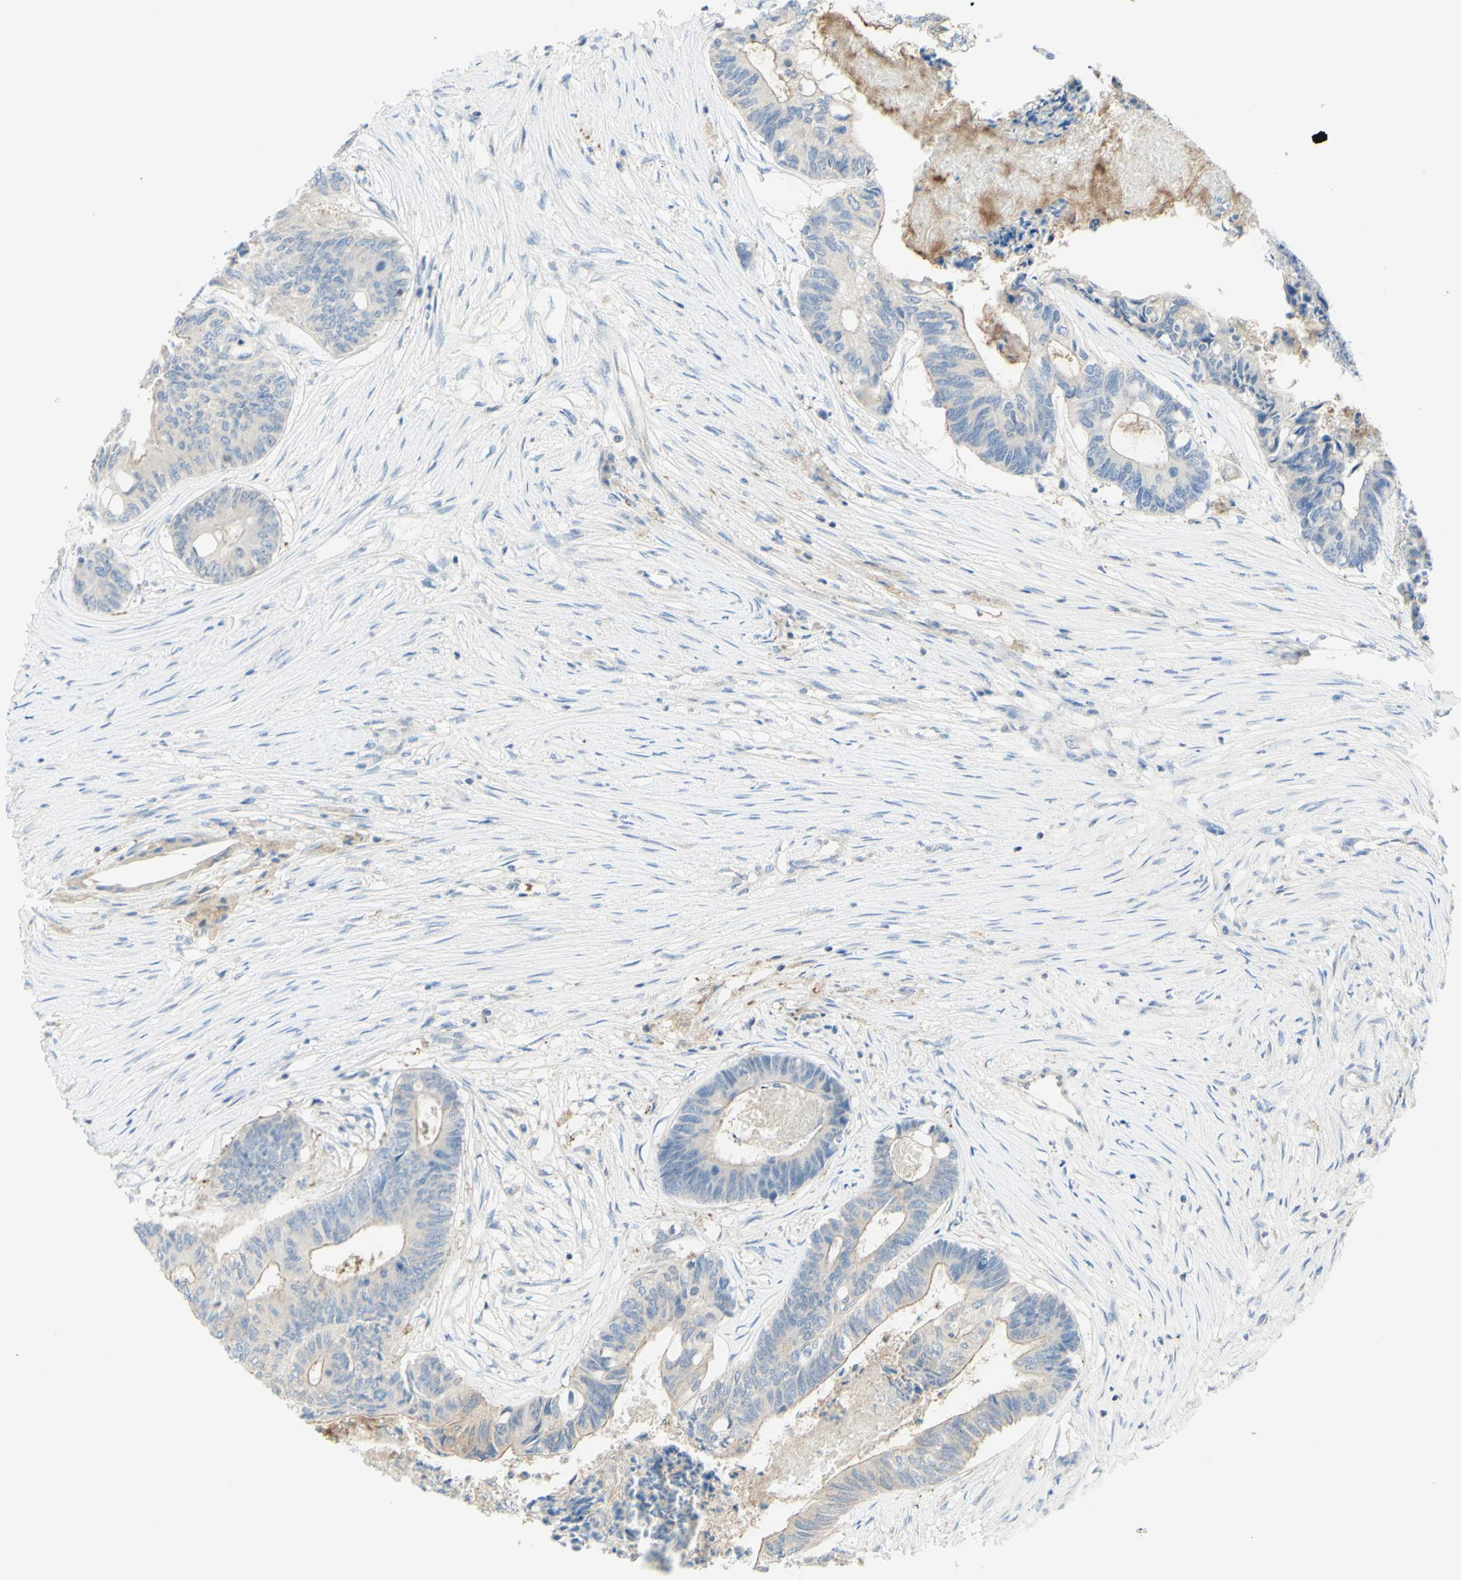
{"staining": {"intensity": "moderate", "quantity": "<25%", "location": "cytoplasmic/membranous"}, "tissue": "colorectal cancer", "cell_type": "Tumor cells", "image_type": "cancer", "snomed": [{"axis": "morphology", "description": "Adenocarcinoma, NOS"}, {"axis": "topography", "description": "Rectum"}], "caption": "The image displays a brown stain indicating the presence of a protein in the cytoplasmic/membranous of tumor cells in adenocarcinoma (colorectal).", "gene": "MTM1", "patient": {"sex": "male", "age": 63}}